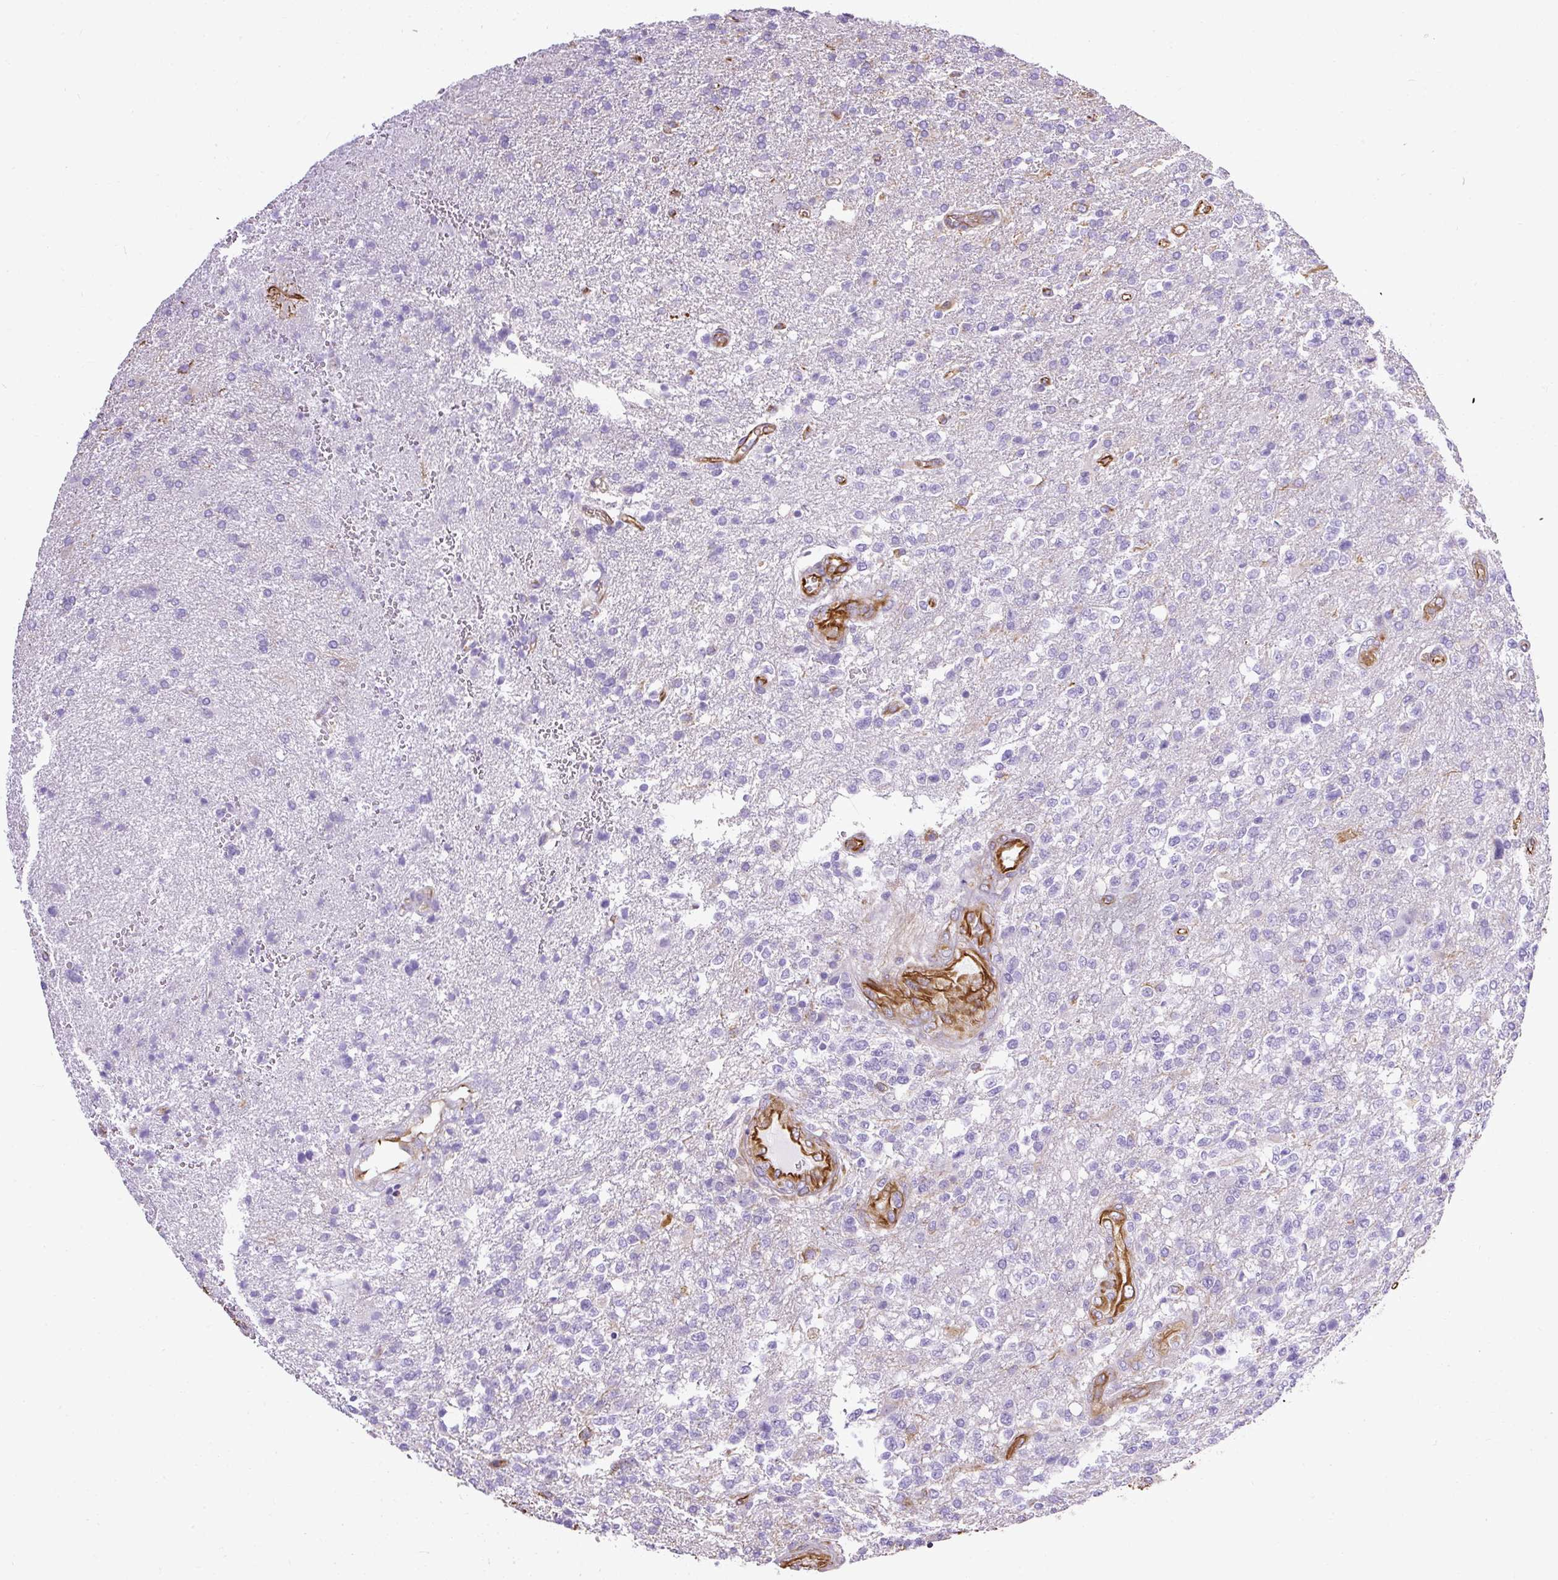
{"staining": {"intensity": "negative", "quantity": "none", "location": "none"}, "tissue": "glioma", "cell_type": "Tumor cells", "image_type": "cancer", "snomed": [{"axis": "morphology", "description": "Glioma, malignant, High grade"}, {"axis": "topography", "description": "Brain"}], "caption": "Micrograph shows no significant protein expression in tumor cells of malignant glioma (high-grade).", "gene": "PLS1", "patient": {"sex": "male", "age": 56}}